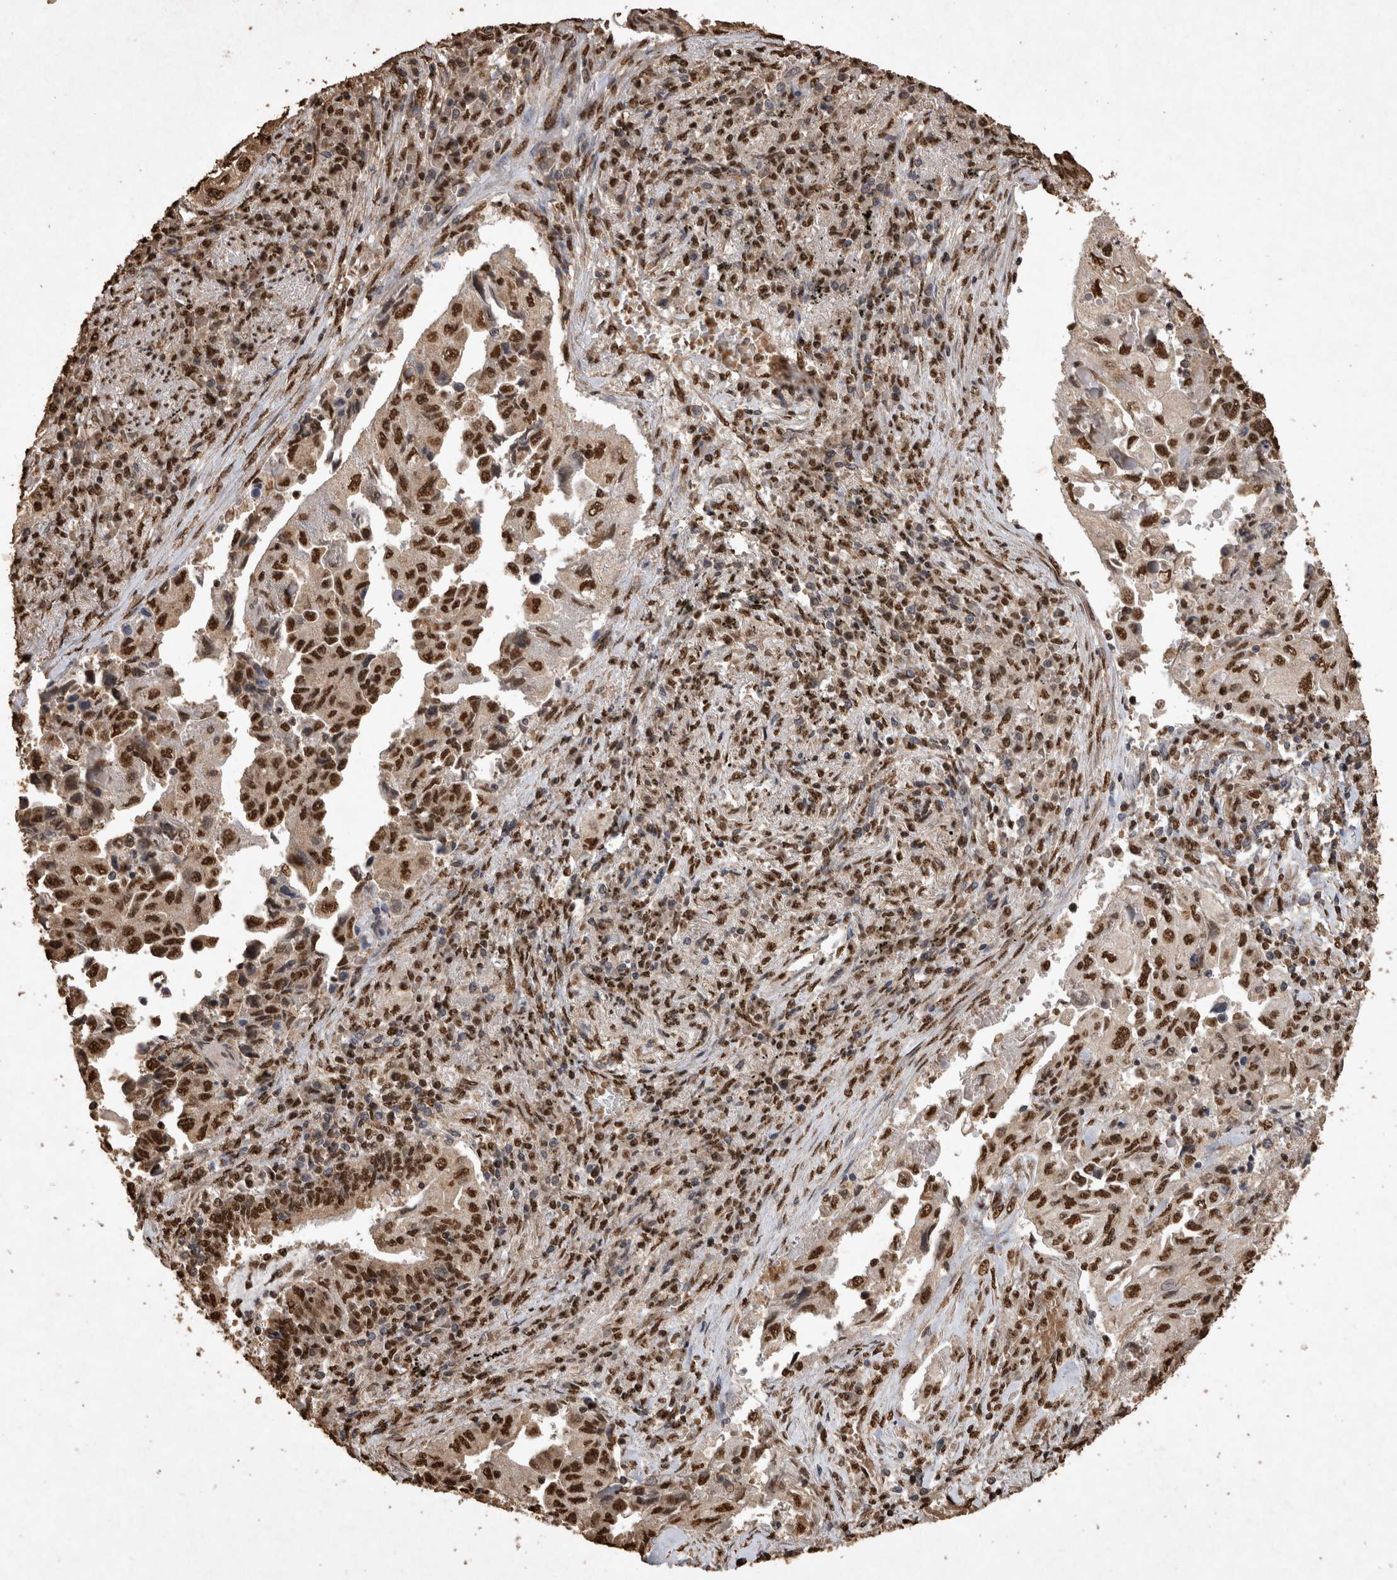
{"staining": {"intensity": "strong", "quantity": ">75%", "location": "nuclear"}, "tissue": "lung cancer", "cell_type": "Tumor cells", "image_type": "cancer", "snomed": [{"axis": "morphology", "description": "Adenocarcinoma, NOS"}, {"axis": "topography", "description": "Lung"}], "caption": "Human adenocarcinoma (lung) stained for a protein (brown) demonstrates strong nuclear positive expression in about >75% of tumor cells.", "gene": "OAS2", "patient": {"sex": "female", "age": 51}}